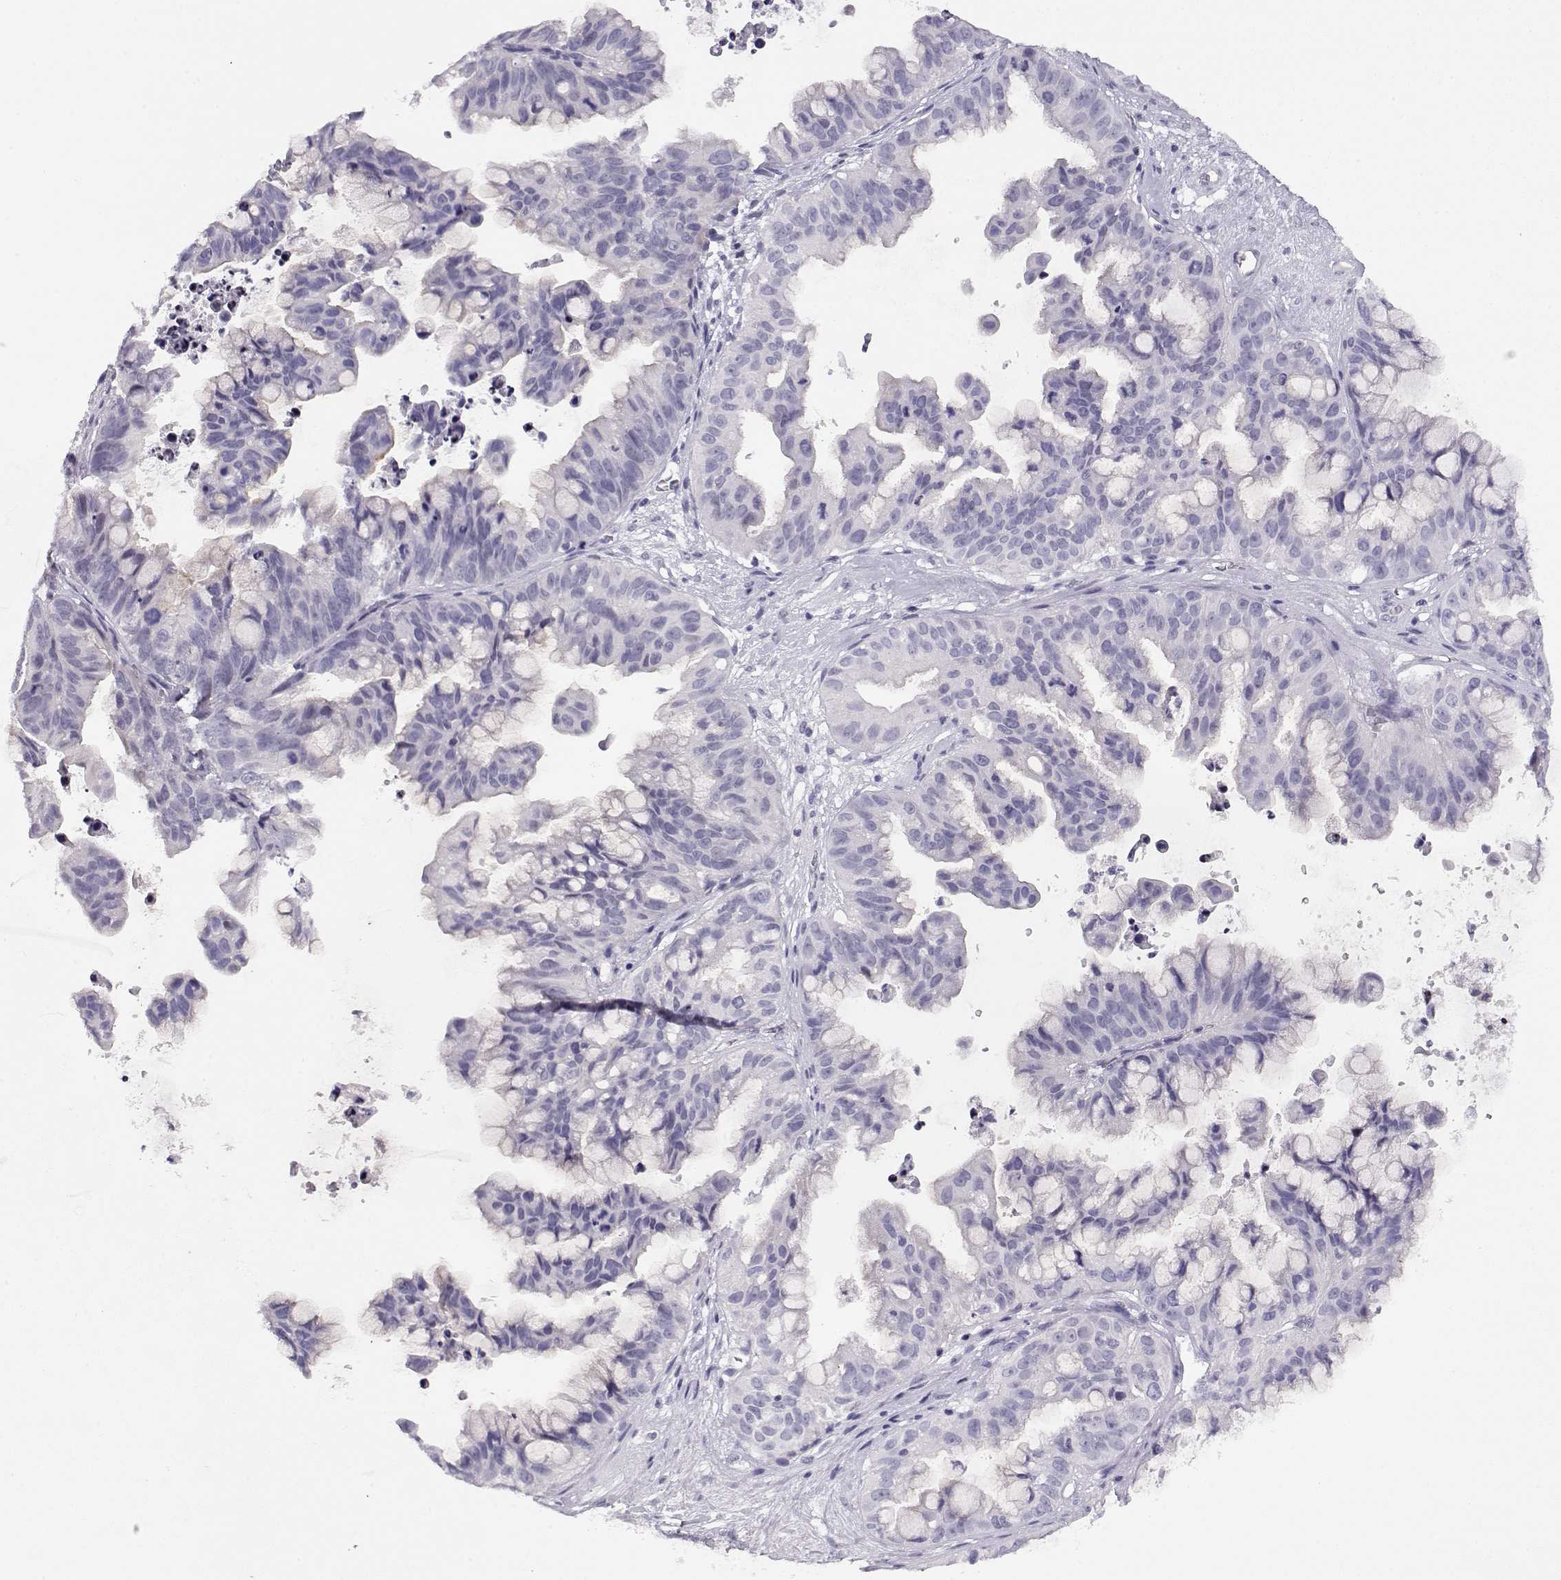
{"staining": {"intensity": "negative", "quantity": "none", "location": "none"}, "tissue": "ovarian cancer", "cell_type": "Tumor cells", "image_type": "cancer", "snomed": [{"axis": "morphology", "description": "Cystadenocarcinoma, mucinous, NOS"}, {"axis": "topography", "description": "Ovary"}], "caption": "Mucinous cystadenocarcinoma (ovarian) was stained to show a protein in brown. There is no significant staining in tumor cells.", "gene": "CRX", "patient": {"sex": "female", "age": 76}}